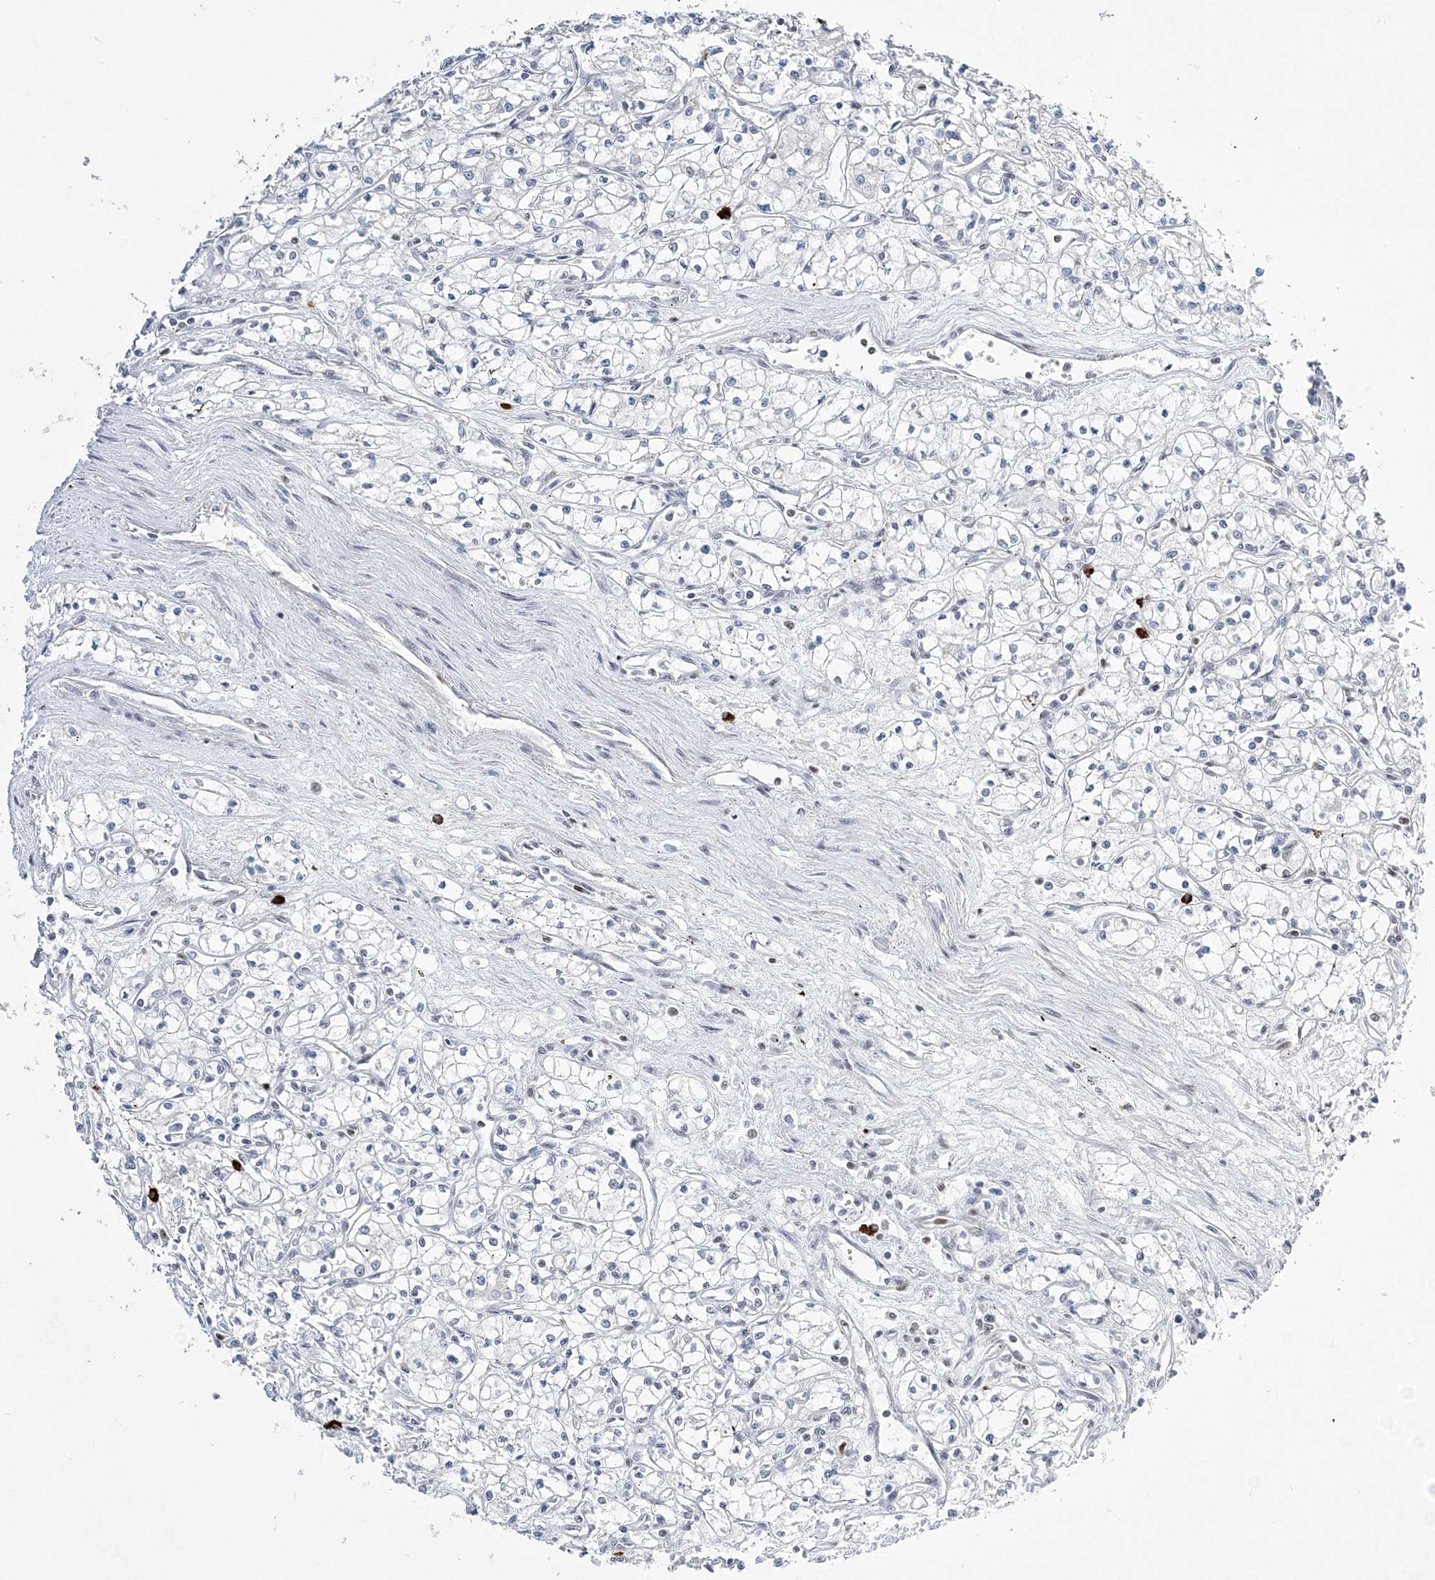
{"staining": {"intensity": "negative", "quantity": "none", "location": "none"}, "tissue": "renal cancer", "cell_type": "Tumor cells", "image_type": "cancer", "snomed": [{"axis": "morphology", "description": "Adenocarcinoma, NOS"}, {"axis": "topography", "description": "Kidney"}], "caption": "This is an IHC micrograph of human adenocarcinoma (renal). There is no staining in tumor cells.", "gene": "ZBTB7A", "patient": {"sex": "male", "age": 59}}